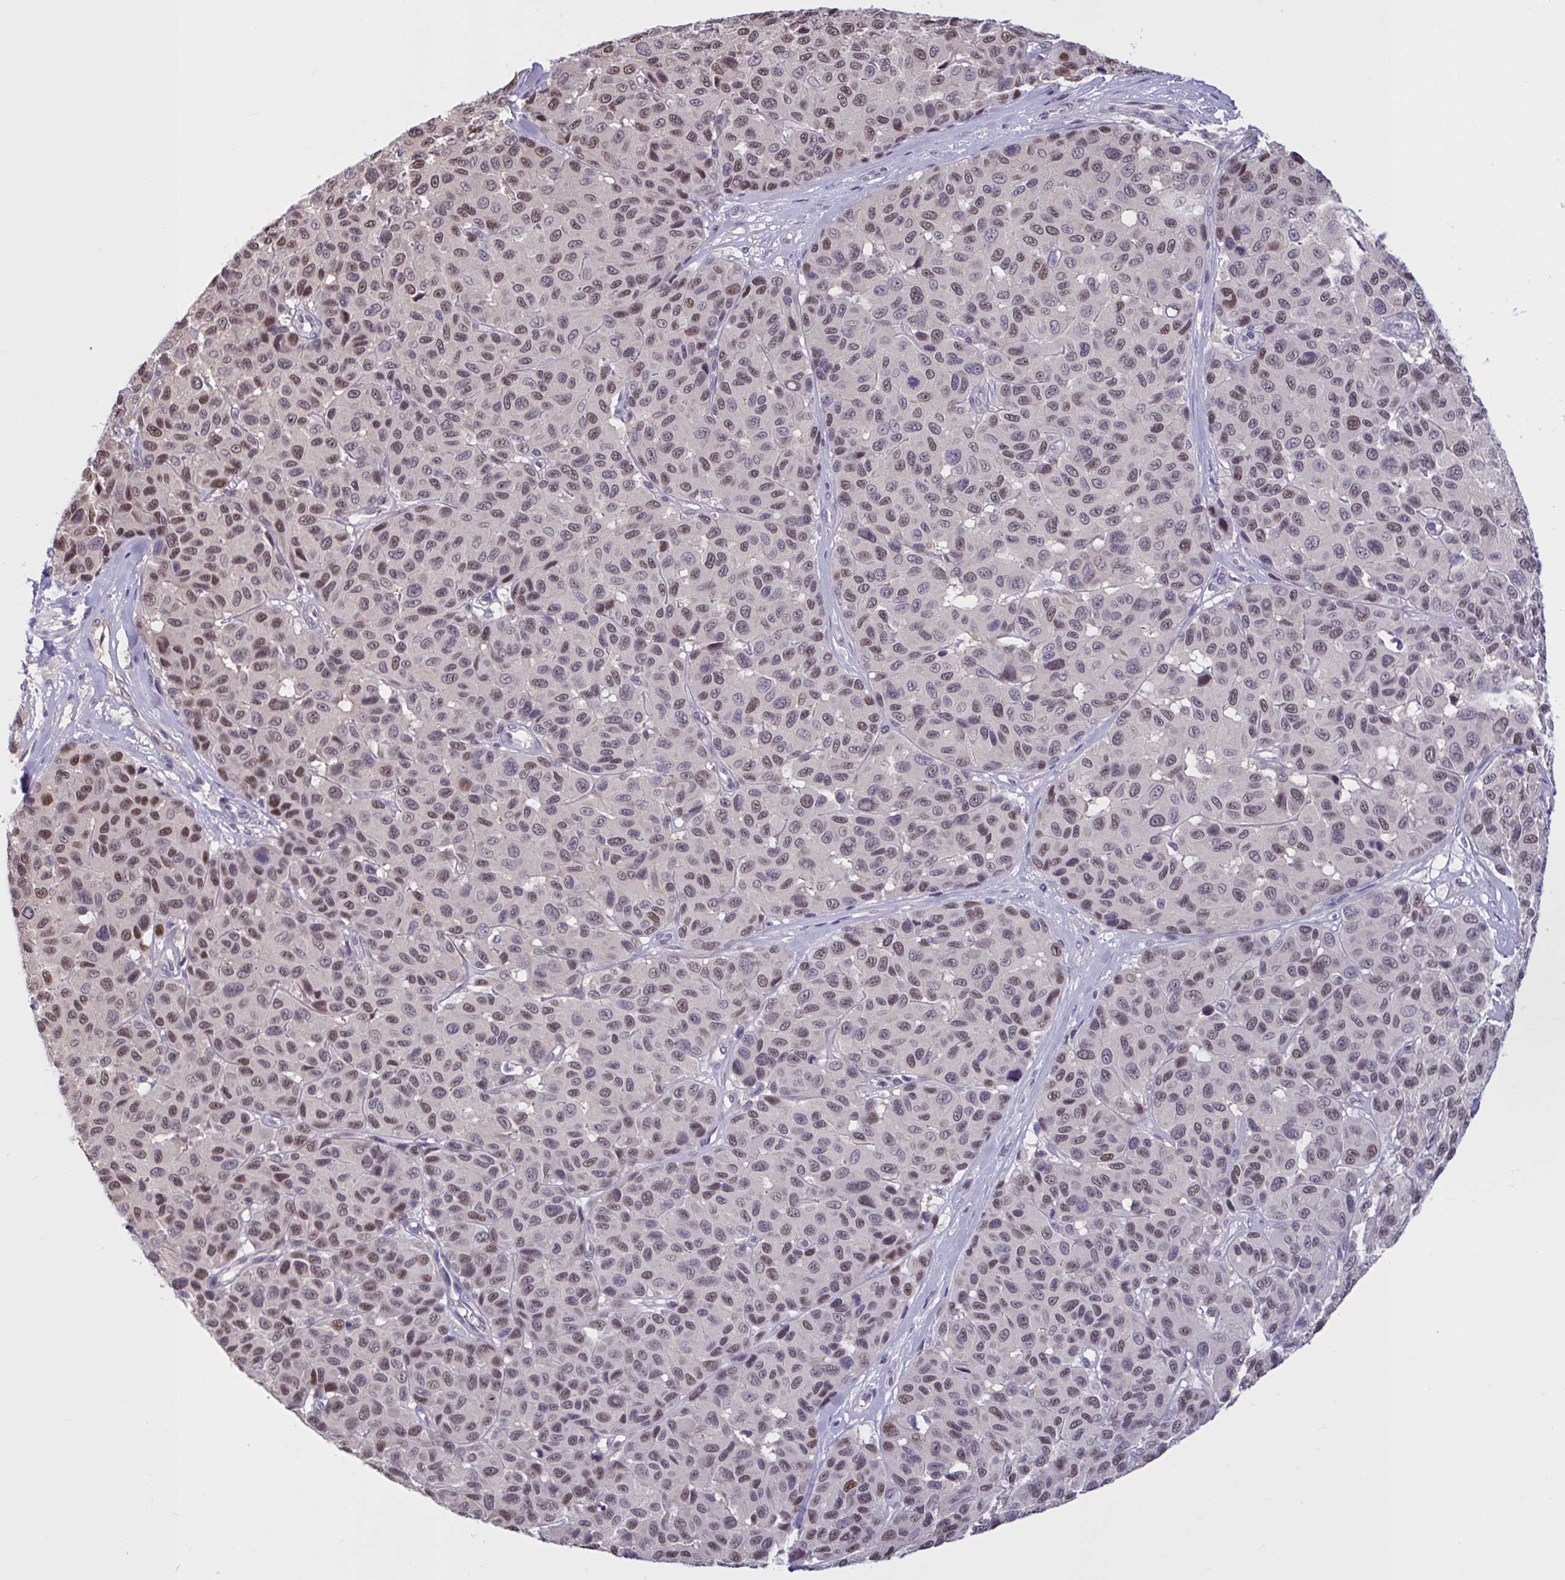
{"staining": {"intensity": "moderate", "quantity": "25%-75%", "location": "nuclear"}, "tissue": "melanoma", "cell_type": "Tumor cells", "image_type": "cancer", "snomed": [{"axis": "morphology", "description": "Malignant melanoma, NOS"}, {"axis": "topography", "description": "Skin"}], "caption": "Tumor cells demonstrate medium levels of moderate nuclear staining in about 25%-75% of cells in melanoma.", "gene": "RBL1", "patient": {"sex": "female", "age": 66}}